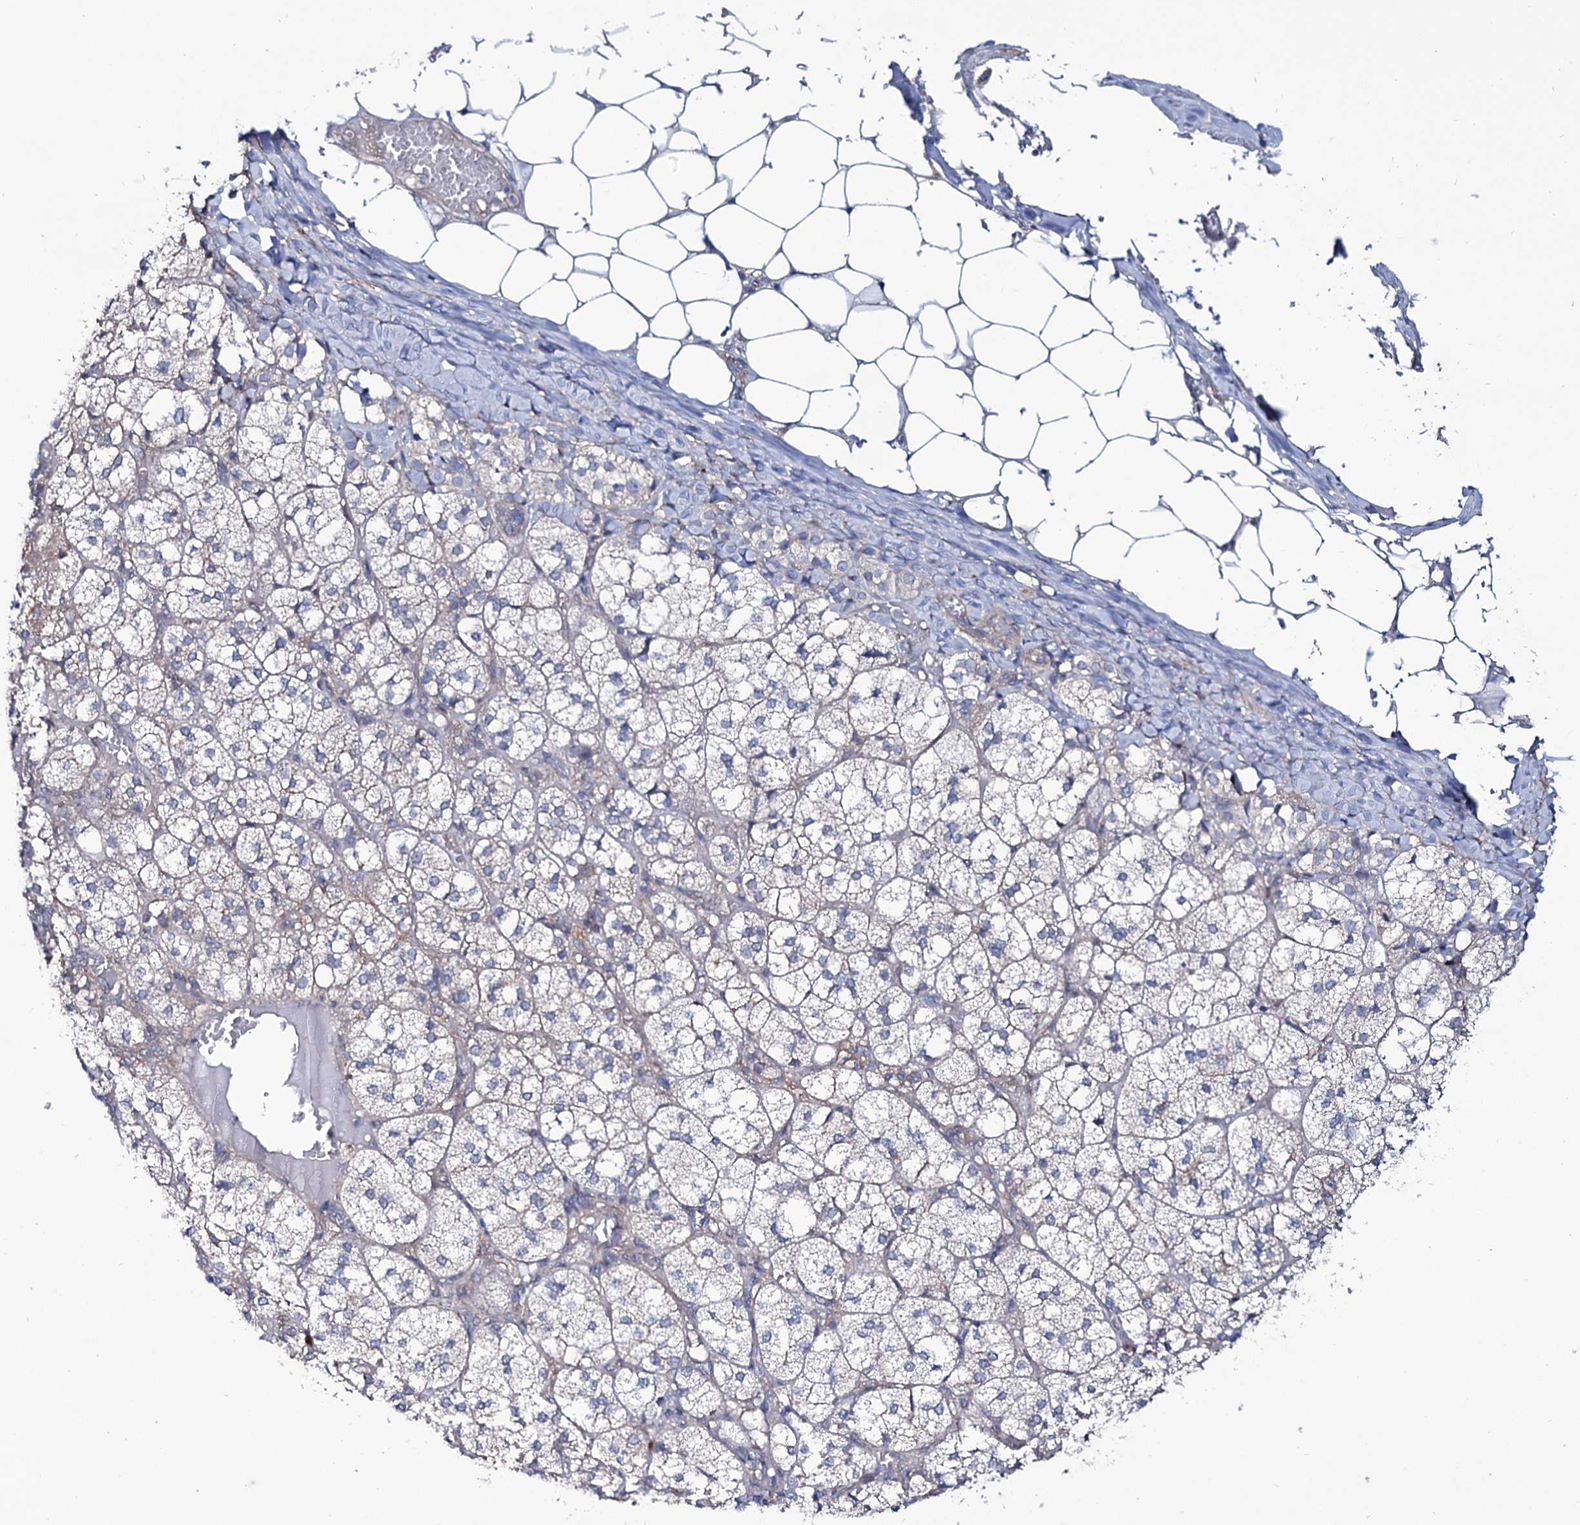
{"staining": {"intensity": "moderate", "quantity": "25%-75%", "location": "cytoplasmic/membranous"}, "tissue": "adrenal gland", "cell_type": "Glandular cells", "image_type": "normal", "snomed": [{"axis": "morphology", "description": "Normal tissue, NOS"}, {"axis": "topography", "description": "Adrenal gland"}], "caption": "Approximately 25%-75% of glandular cells in normal human adrenal gland exhibit moderate cytoplasmic/membranous protein expression as visualized by brown immunohistochemical staining.", "gene": "SEC24A", "patient": {"sex": "female", "age": 61}}